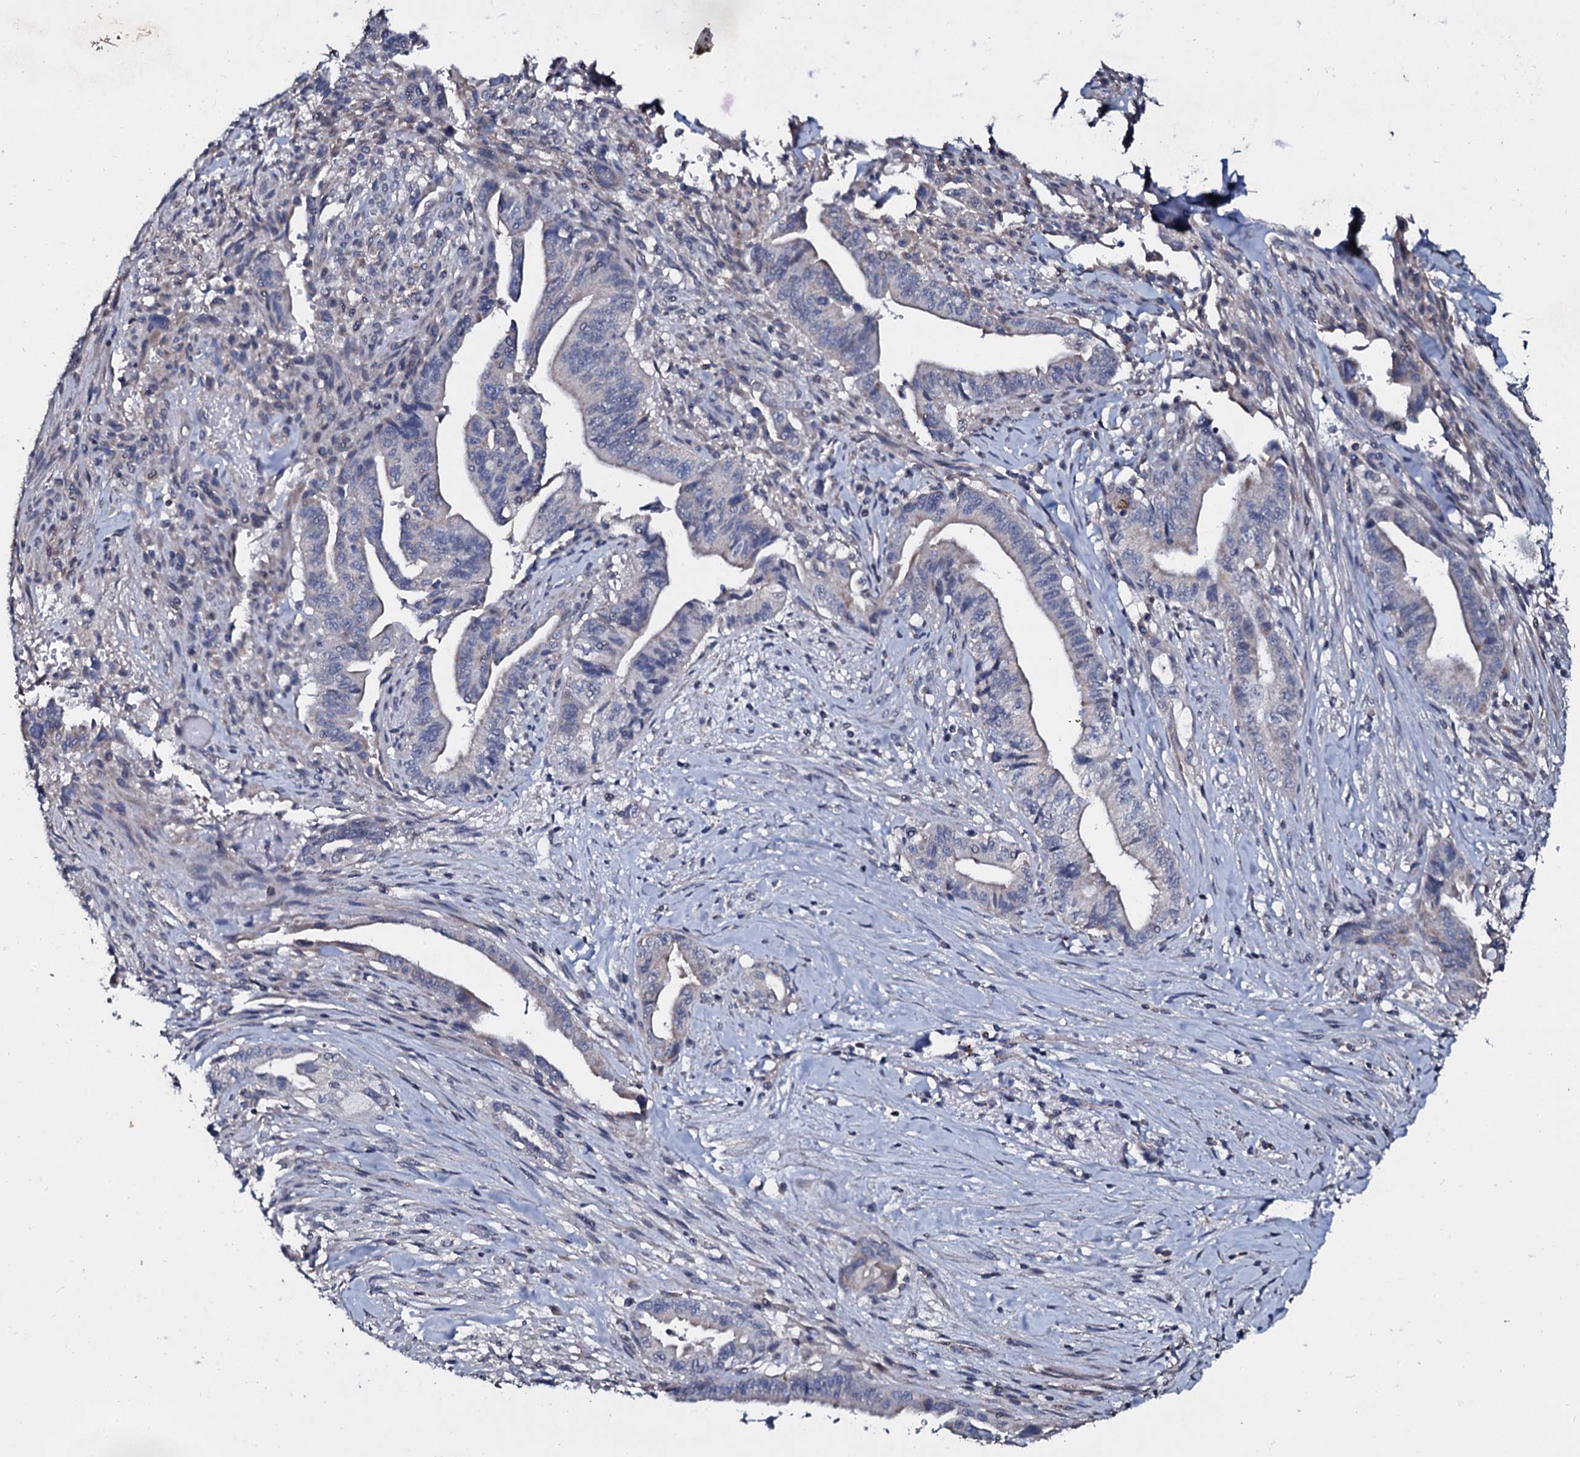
{"staining": {"intensity": "weak", "quantity": "<25%", "location": "cytoplasmic/membranous"}, "tissue": "pancreatic cancer", "cell_type": "Tumor cells", "image_type": "cancer", "snomed": [{"axis": "morphology", "description": "Adenocarcinoma, NOS"}, {"axis": "topography", "description": "Pancreas"}], "caption": "DAB (3,3'-diaminobenzidine) immunohistochemical staining of pancreatic adenocarcinoma reveals no significant expression in tumor cells.", "gene": "SLC37A4", "patient": {"sex": "male", "age": 70}}